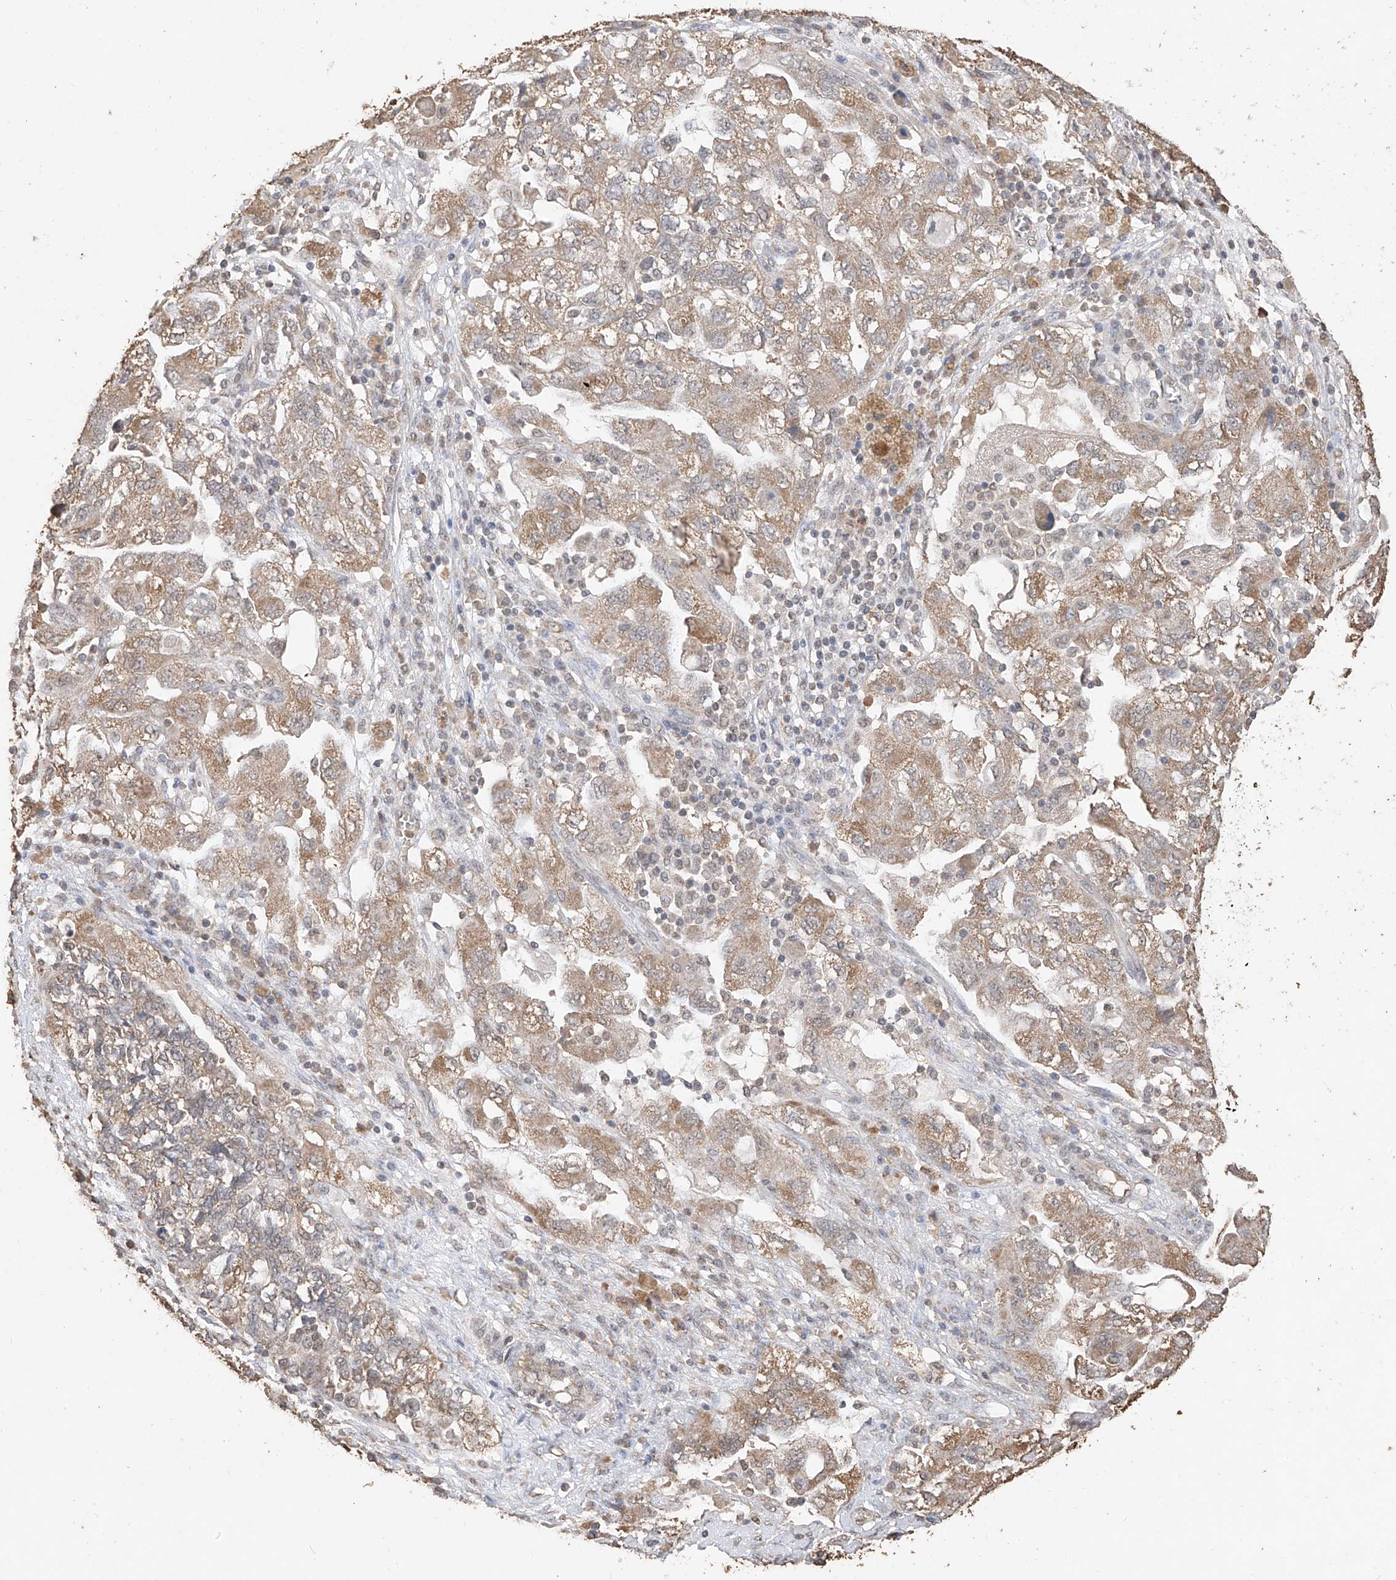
{"staining": {"intensity": "moderate", "quantity": ">75%", "location": "cytoplasmic/membranous"}, "tissue": "ovarian cancer", "cell_type": "Tumor cells", "image_type": "cancer", "snomed": [{"axis": "morphology", "description": "Carcinoma, NOS"}, {"axis": "morphology", "description": "Cystadenocarcinoma, serous, NOS"}, {"axis": "topography", "description": "Ovary"}], "caption": "Ovarian cancer stained with DAB immunohistochemistry demonstrates medium levels of moderate cytoplasmic/membranous staining in approximately >75% of tumor cells. (DAB (3,3'-diaminobenzidine) IHC with brightfield microscopy, high magnification).", "gene": "ELOVL1", "patient": {"sex": "female", "age": 69}}